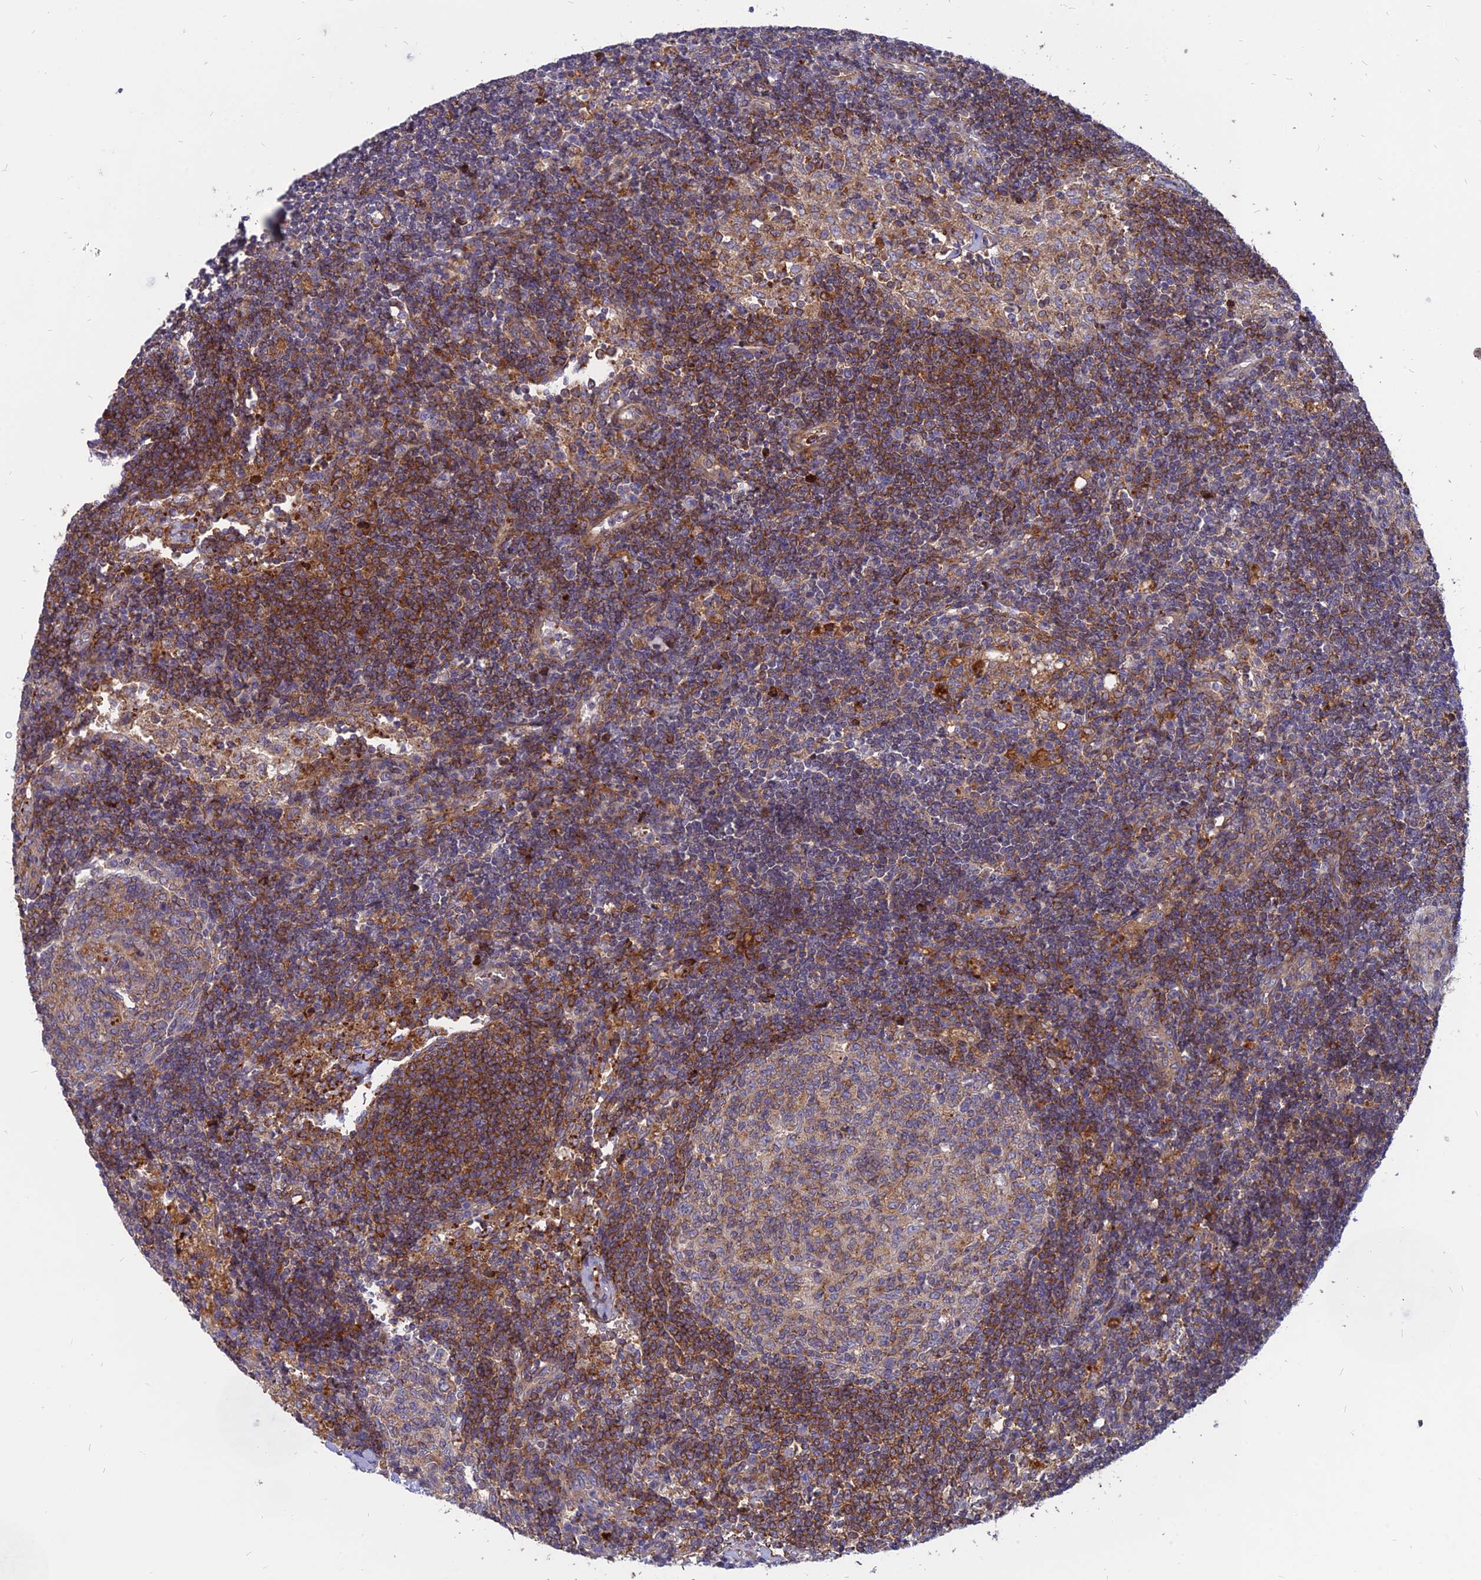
{"staining": {"intensity": "weak", "quantity": "25%-75%", "location": "cytoplasmic/membranous"}, "tissue": "lymph node", "cell_type": "Germinal center cells", "image_type": "normal", "snomed": [{"axis": "morphology", "description": "Normal tissue, NOS"}, {"axis": "topography", "description": "Lymph node"}], "caption": "IHC photomicrograph of normal lymph node stained for a protein (brown), which shows low levels of weak cytoplasmic/membranous staining in about 25%-75% of germinal center cells.", "gene": "PHKA2", "patient": {"sex": "female", "age": 73}}